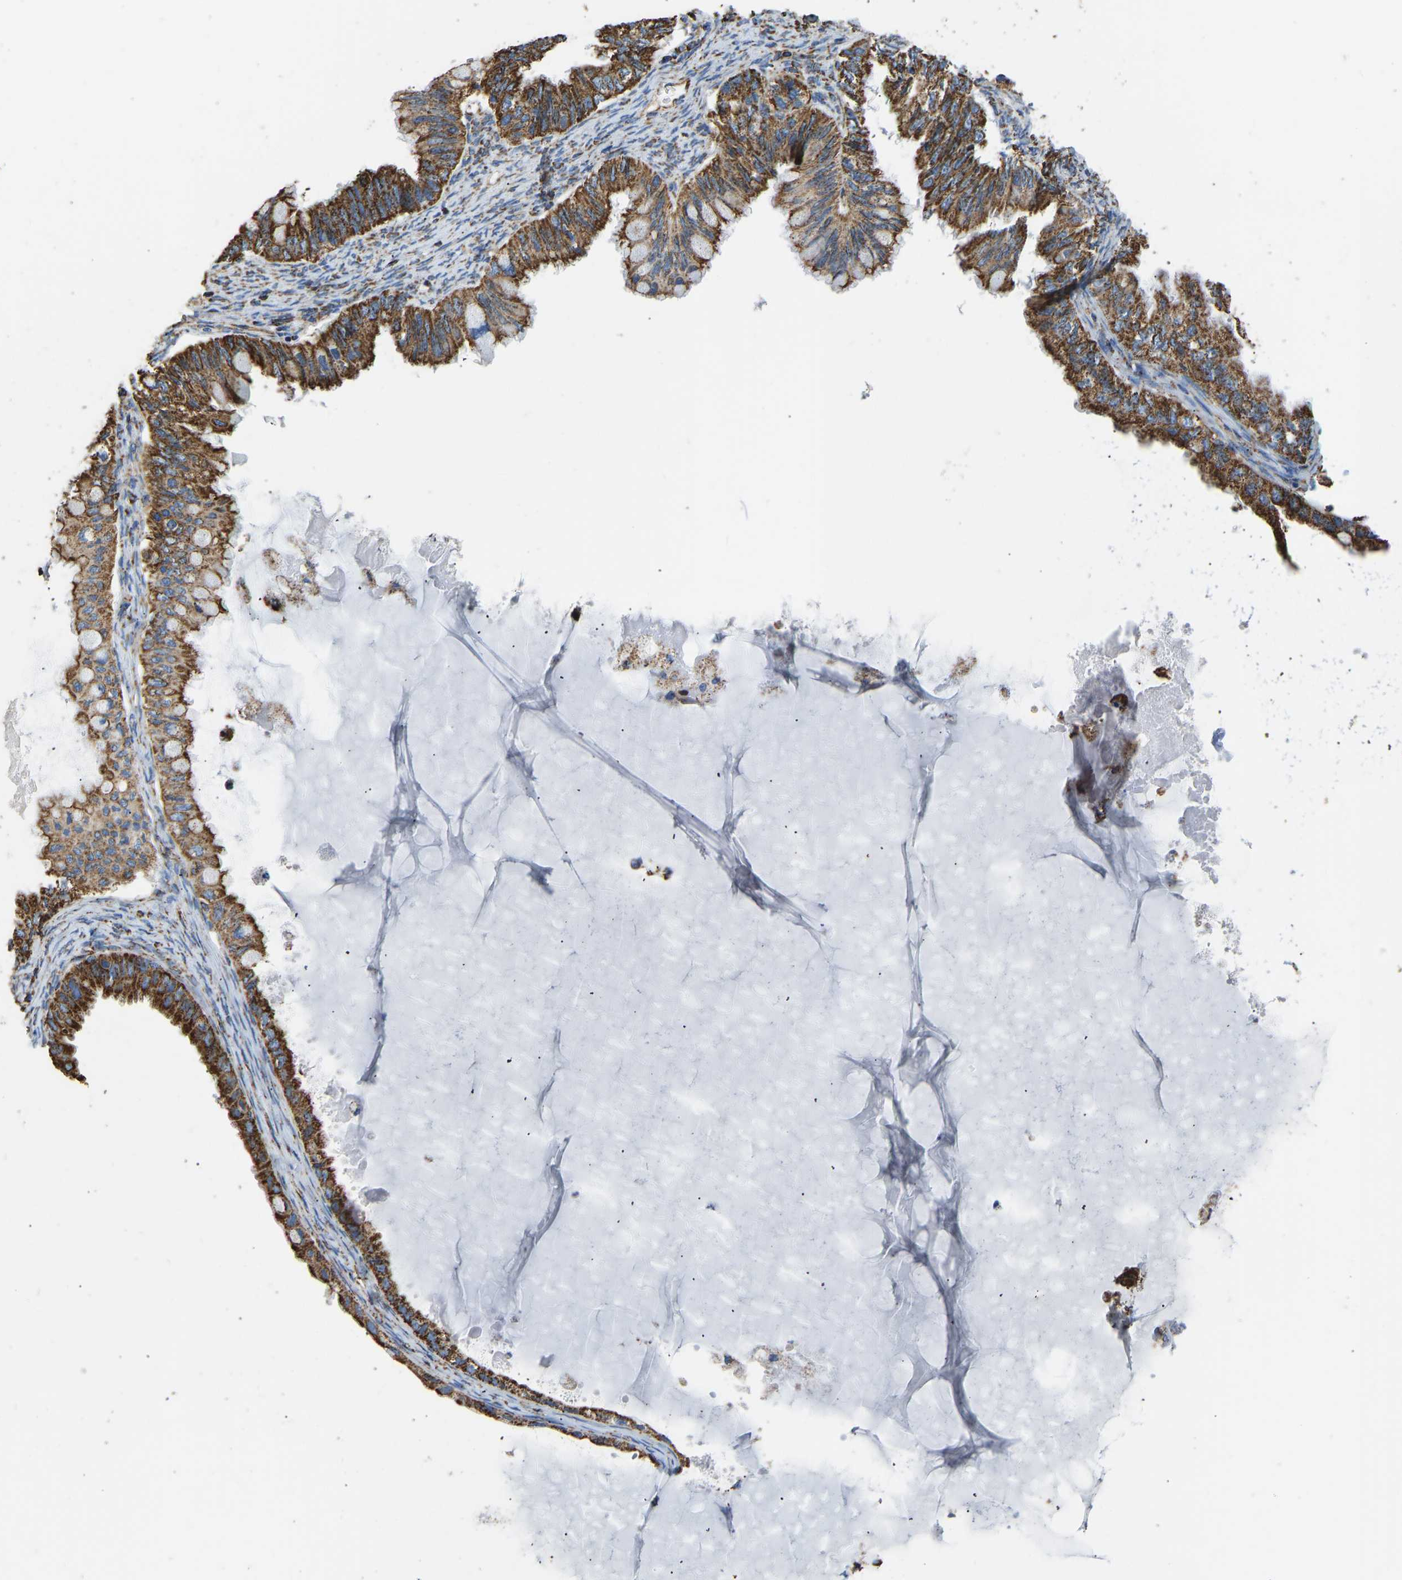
{"staining": {"intensity": "moderate", "quantity": ">75%", "location": "cytoplasmic/membranous"}, "tissue": "ovarian cancer", "cell_type": "Tumor cells", "image_type": "cancer", "snomed": [{"axis": "morphology", "description": "Cystadenocarcinoma, mucinous, NOS"}, {"axis": "topography", "description": "Ovary"}], "caption": "Human ovarian cancer stained for a protein (brown) exhibits moderate cytoplasmic/membranous positive expression in approximately >75% of tumor cells.", "gene": "IRX6", "patient": {"sex": "female", "age": 80}}